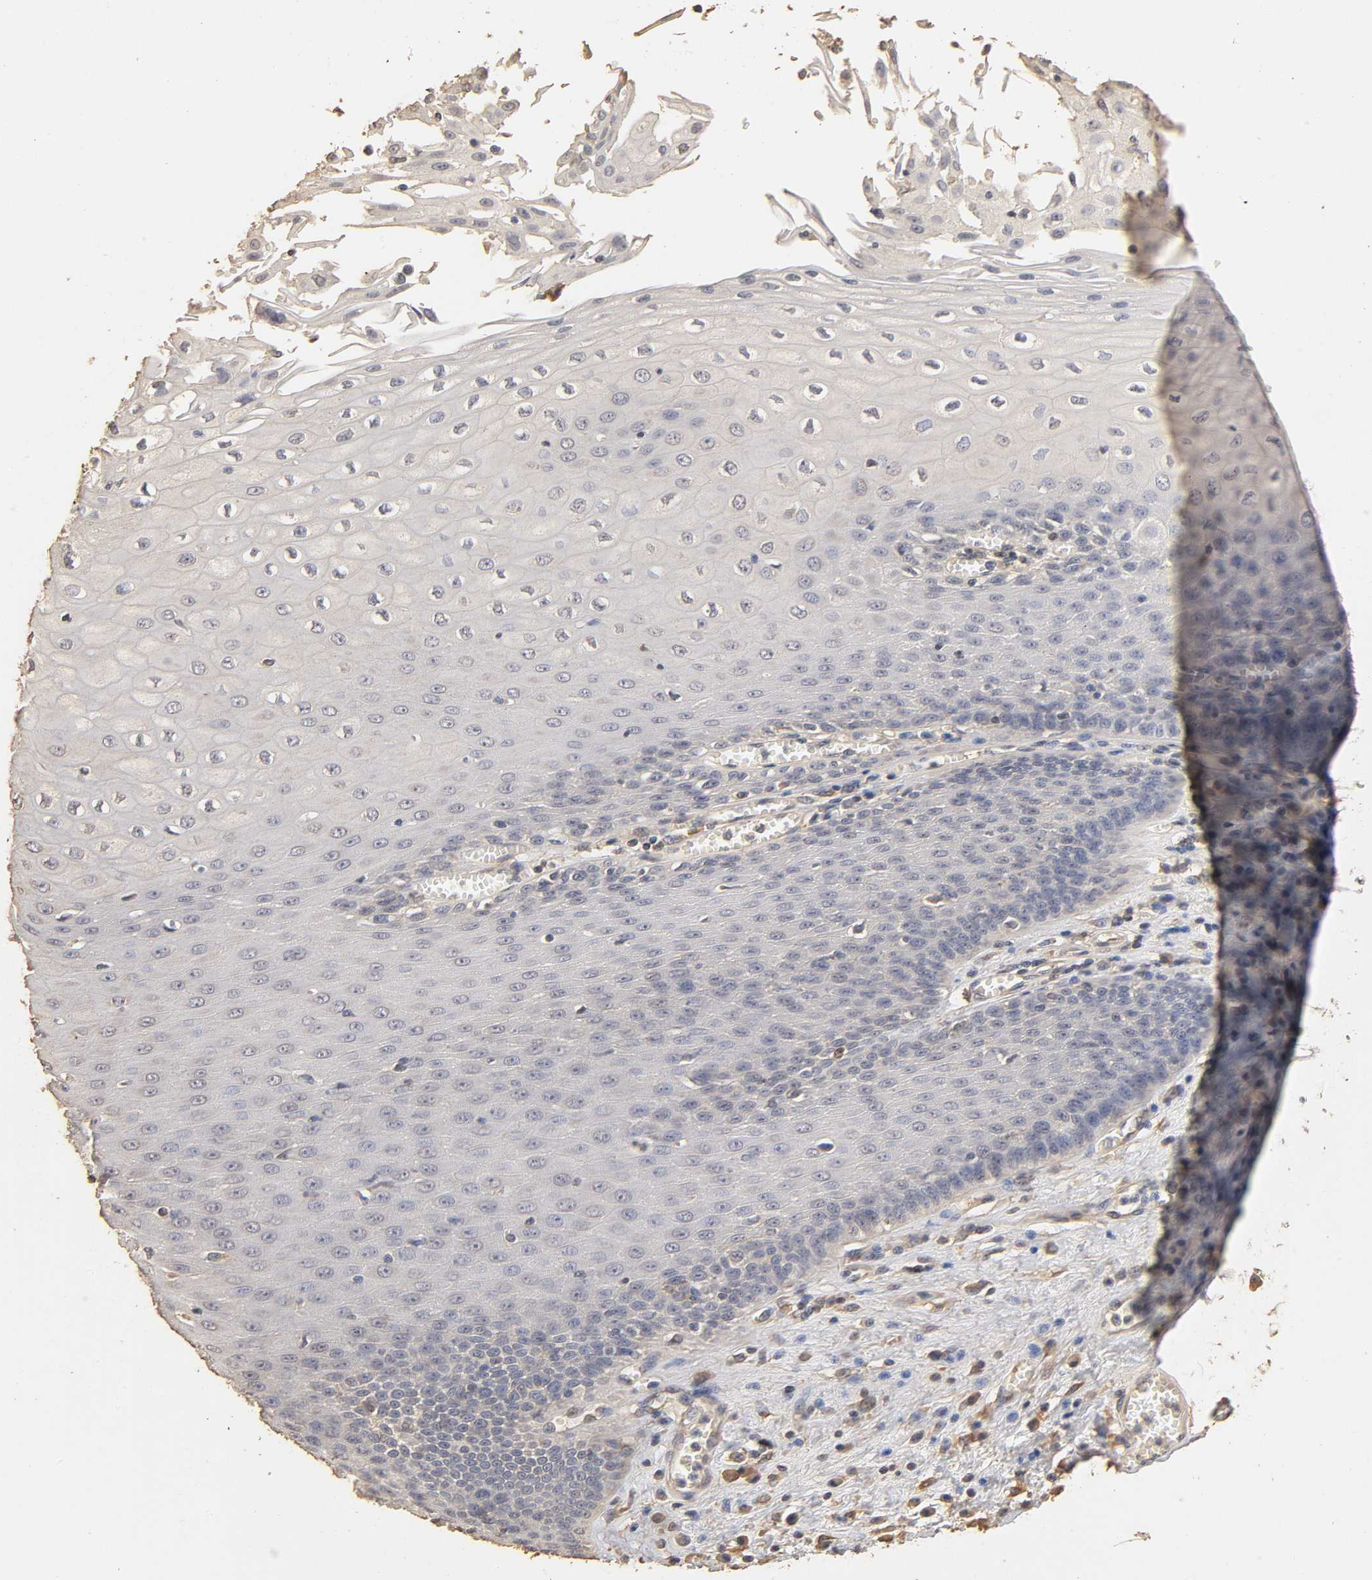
{"staining": {"intensity": "negative", "quantity": "none", "location": "none"}, "tissue": "esophagus", "cell_type": "Squamous epithelial cells", "image_type": "normal", "snomed": [{"axis": "morphology", "description": "Normal tissue, NOS"}, {"axis": "morphology", "description": "Squamous cell carcinoma, NOS"}, {"axis": "topography", "description": "Esophagus"}], "caption": "This is an IHC histopathology image of benign esophagus. There is no positivity in squamous epithelial cells.", "gene": "VSIG4", "patient": {"sex": "male", "age": 65}}